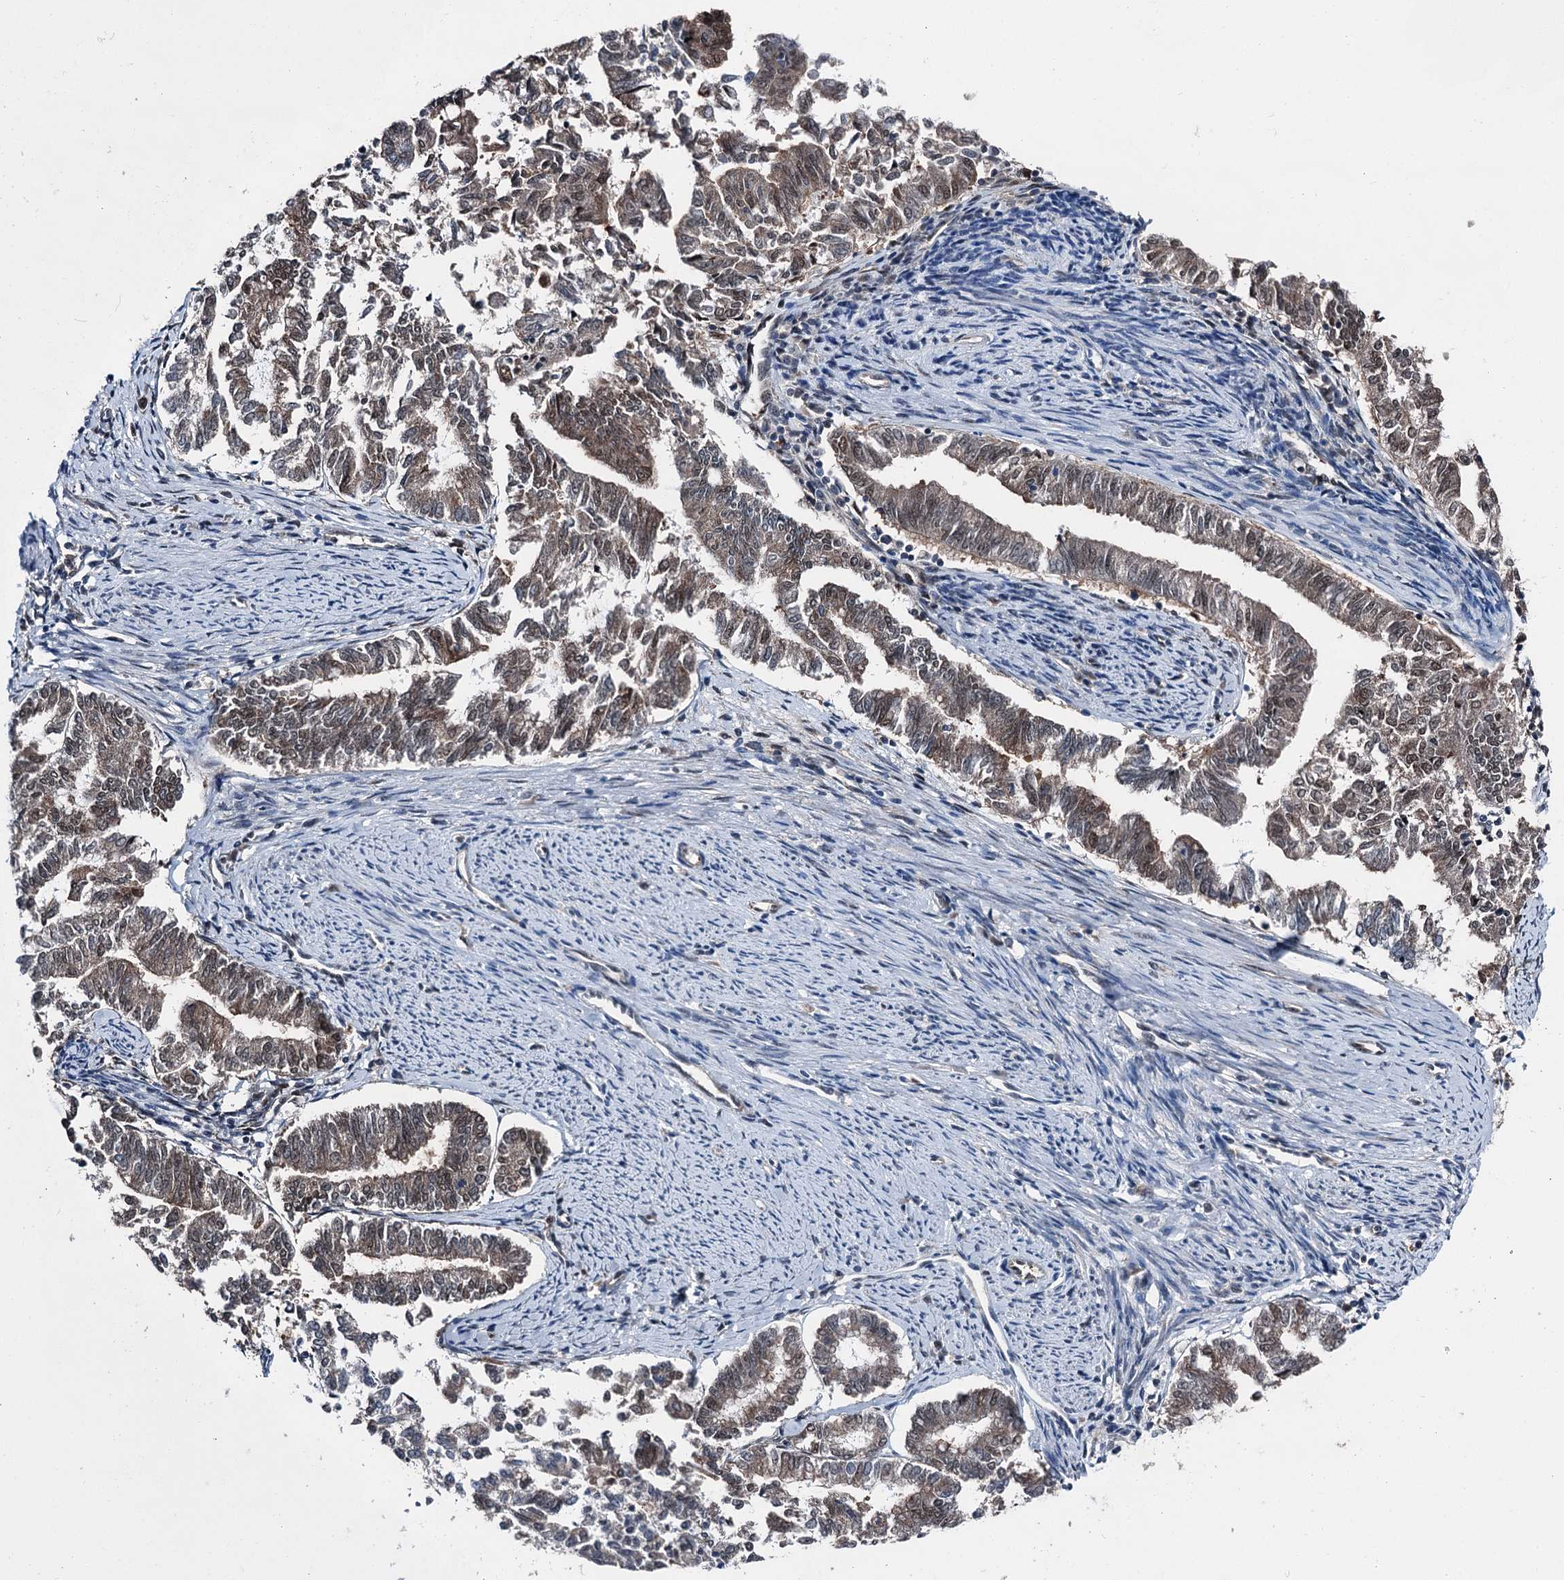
{"staining": {"intensity": "moderate", "quantity": "25%-75%", "location": "nuclear"}, "tissue": "endometrial cancer", "cell_type": "Tumor cells", "image_type": "cancer", "snomed": [{"axis": "morphology", "description": "Adenocarcinoma, NOS"}, {"axis": "topography", "description": "Endometrium"}], "caption": "The image demonstrates a brown stain indicating the presence of a protein in the nuclear of tumor cells in adenocarcinoma (endometrial).", "gene": "PSMD13", "patient": {"sex": "female", "age": 79}}